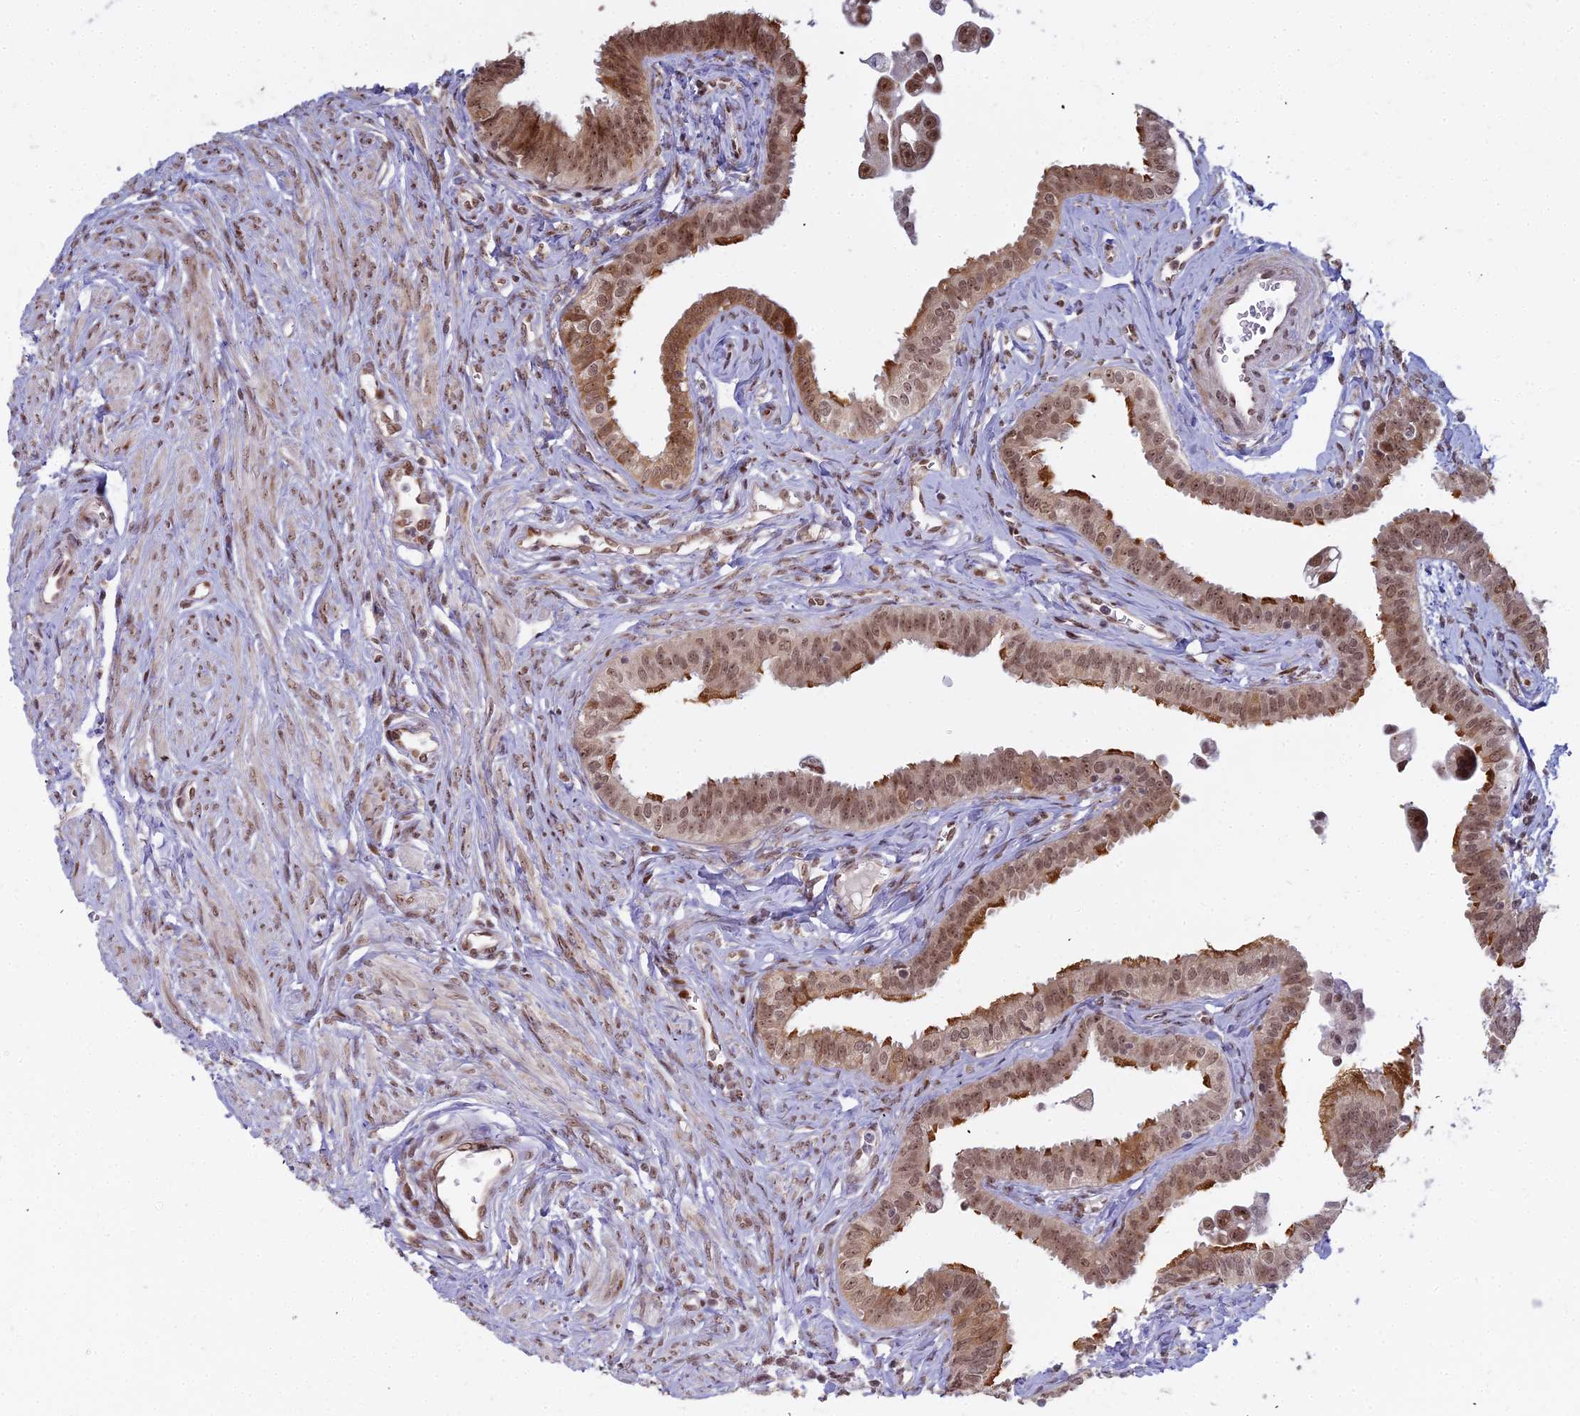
{"staining": {"intensity": "moderate", "quantity": ">75%", "location": "cytoplasmic/membranous,nuclear"}, "tissue": "fallopian tube", "cell_type": "Glandular cells", "image_type": "normal", "snomed": [{"axis": "morphology", "description": "Normal tissue, NOS"}, {"axis": "morphology", "description": "Carcinoma, NOS"}, {"axis": "topography", "description": "Fallopian tube"}, {"axis": "topography", "description": "Ovary"}], "caption": "This histopathology image reveals normal fallopian tube stained with immunohistochemistry to label a protein in brown. The cytoplasmic/membranous,nuclear of glandular cells show moderate positivity for the protein. Nuclei are counter-stained blue.", "gene": "ABCA2", "patient": {"sex": "female", "age": 59}}